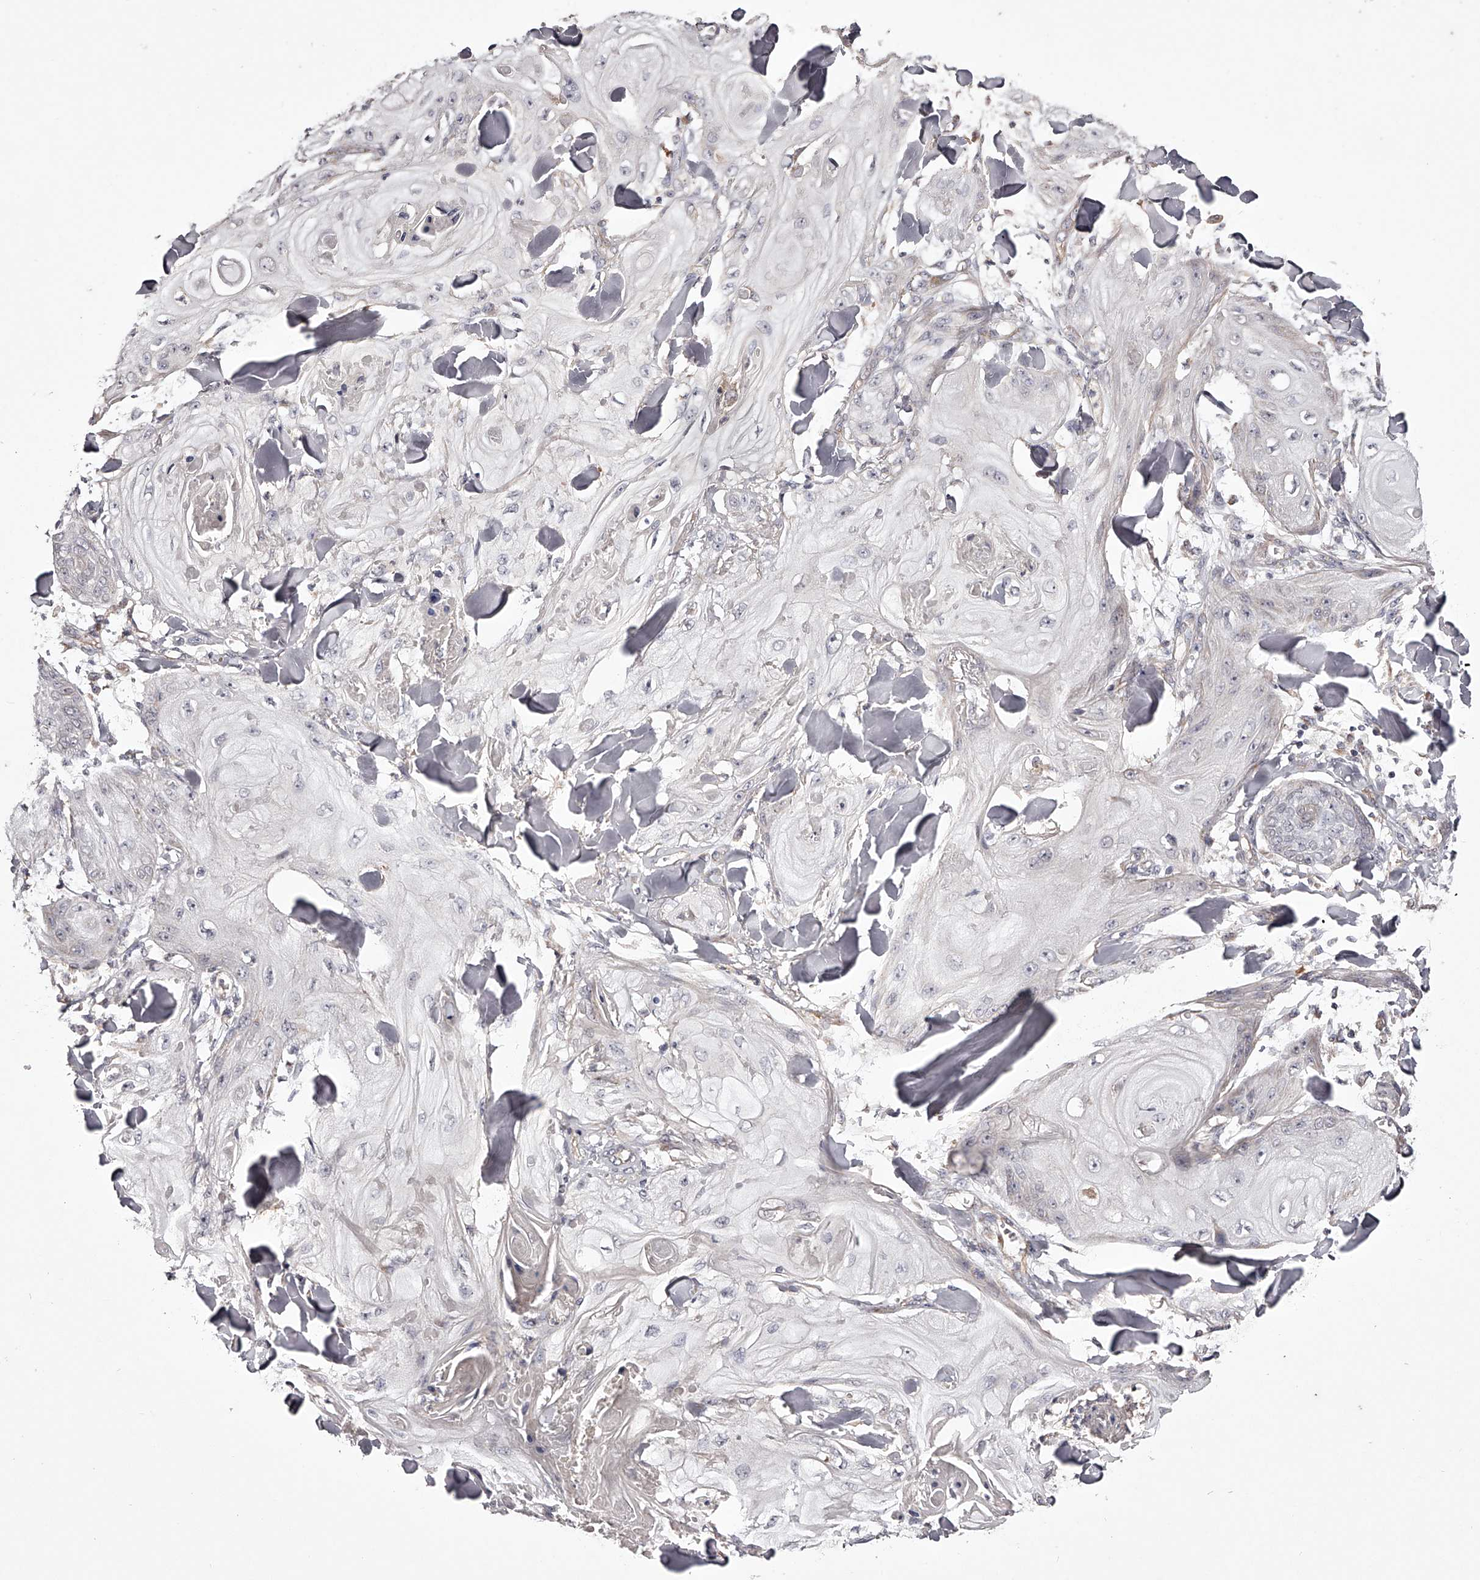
{"staining": {"intensity": "negative", "quantity": "none", "location": "none"}, "tissue": "skin cancer", "cell_type": "Tumor cells", "image_type": "cancer", "snomed": [{"axis": "morphology", "description": "Squamous cell carcinoma, NOS"}, {"axis": "topography", "description": "Skin"}], "caption": "Immunohistochemical staining of human skin cancer (squamous cell carcinoma) displays no significant expression in tumor cells.", "gene": "USP21", "patient": {"sex": "male", "age": 74}}